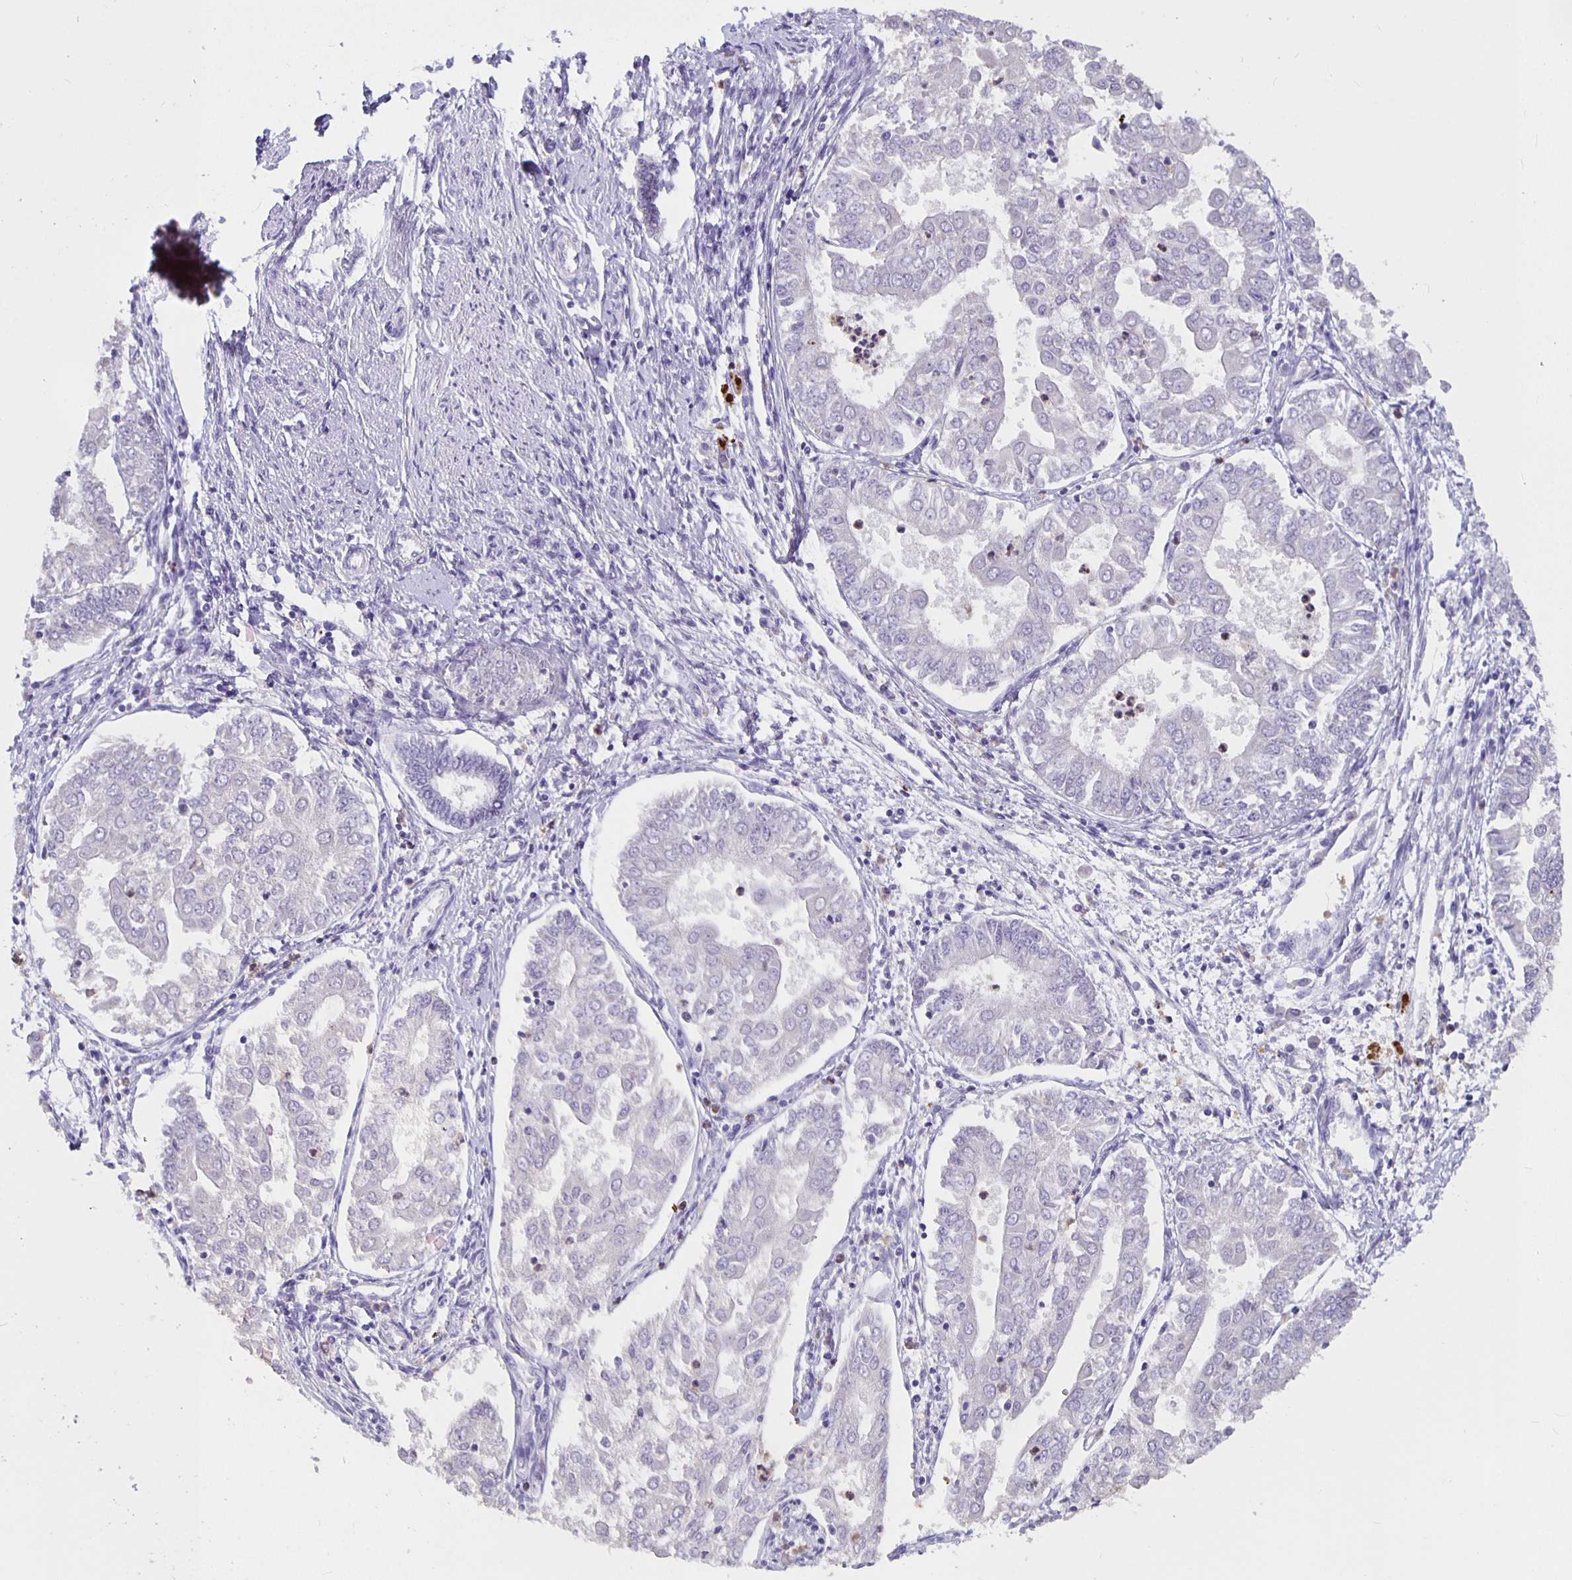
{"staining": {"intensity": "negative", "quantity": "none", "location": "none"}, "tissue": "endometrial cancer", "cell_type": "Tumor cells", "image_type": "cancer", "snomed": [{"axis": "morphology", "description": "Adenocarcinoma, NOS"}, {"axis": "topography", "description": "Endometrium"}], "caption": "Tumor cells are negative for brown protein staining in endometrial cancer.", "gene": "GPX4", "patient": {"sex": "female", "age": 68}}